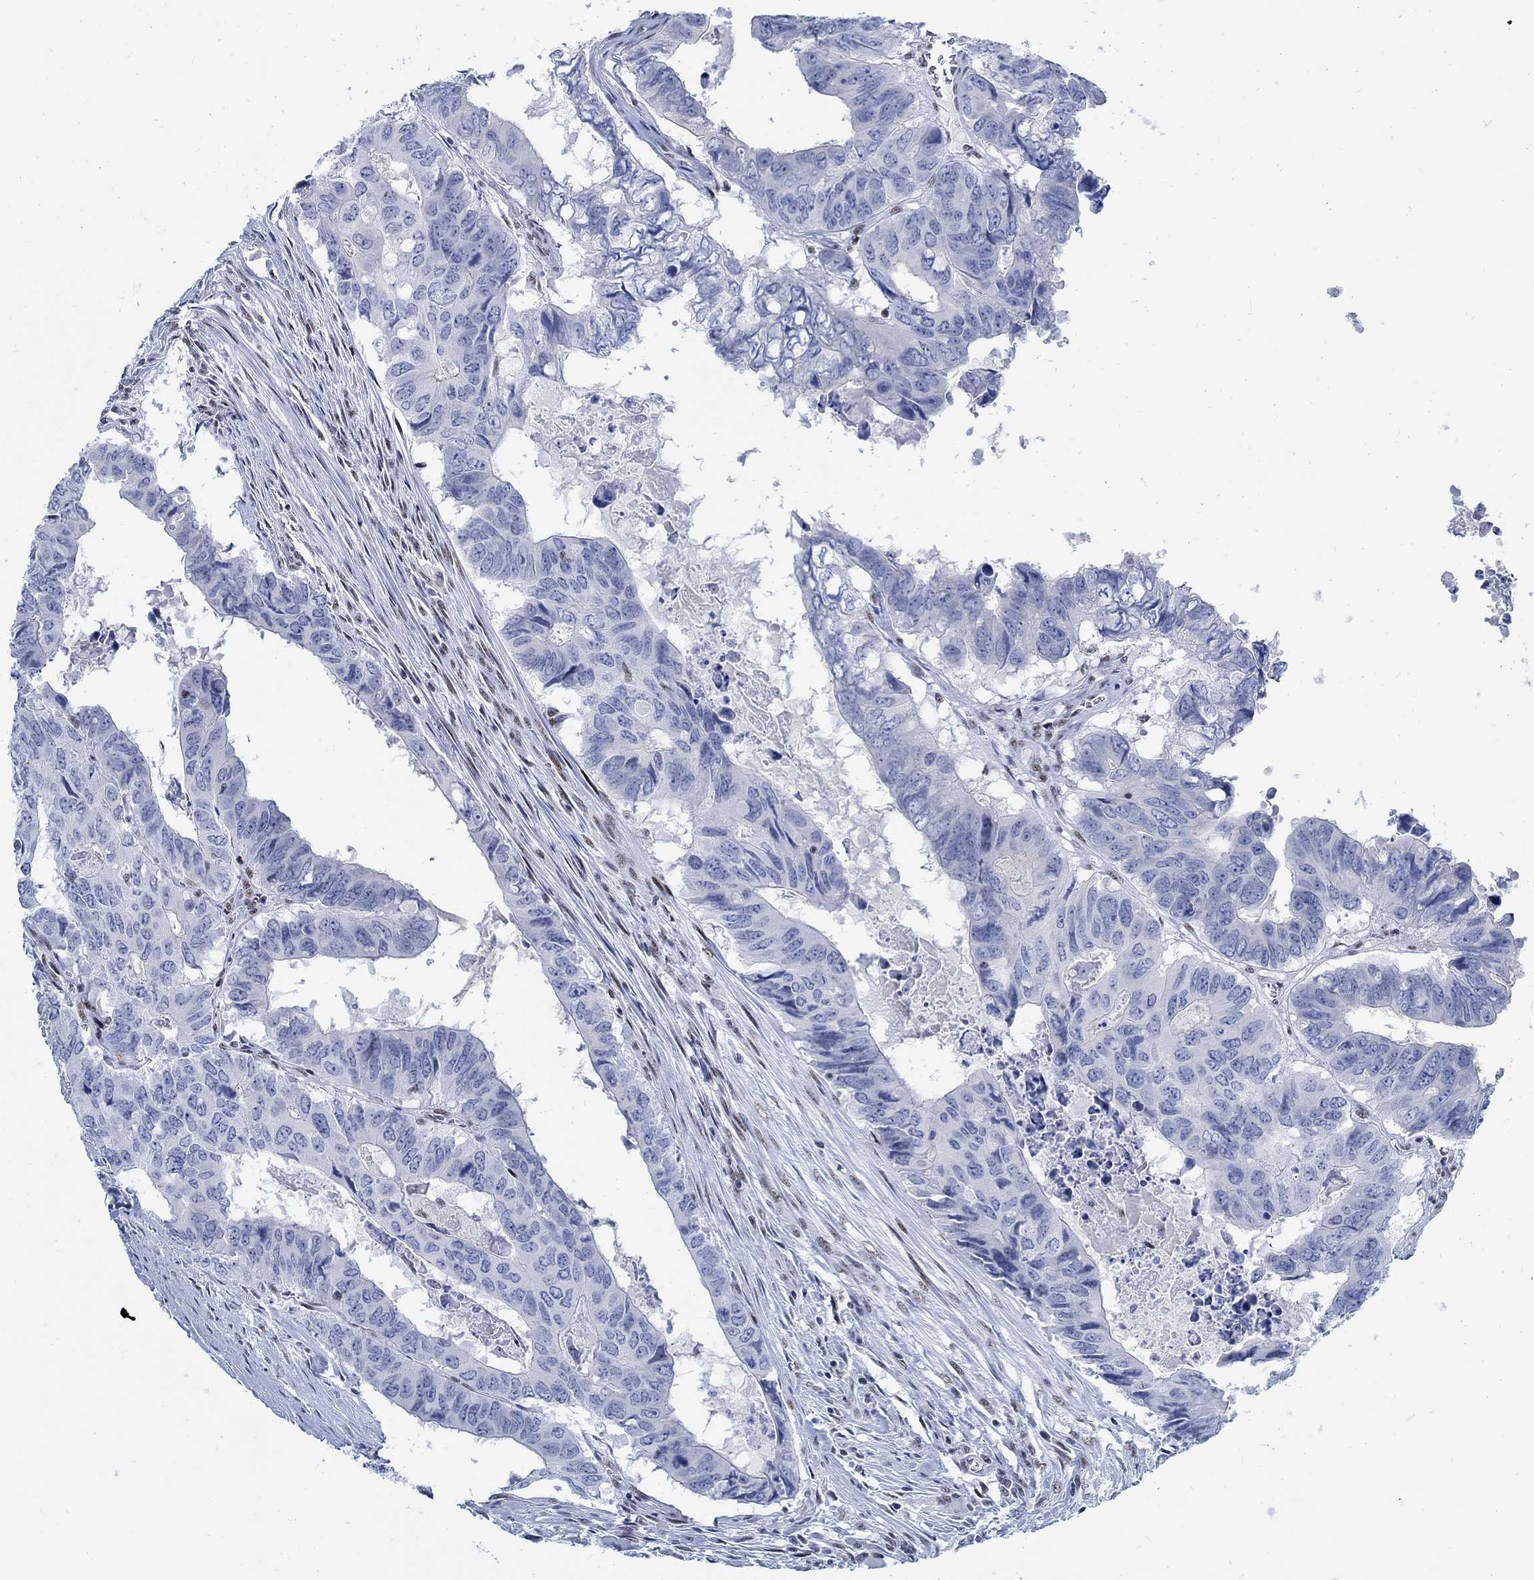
{"staining": {"intensity": "negative", "quantity": "none", "location": "none"}, "tissue": "colorectal cancer", "cell_type": "Tumor cells", "image_type": "cancer", "snomed": [{"axis": "morphology", "description": "Adenocarcinoma, NOS"}, {"axis": "topography", "description": "Colon"}], "caption": "IHC micrograph of neoplastic tissue: adenocarcinoma (colorectal) stained with DAB exhibits no significant protein staining in tumor cells.", "gene": "DLK1", "patient": {"sex": "male", "age": 79}}